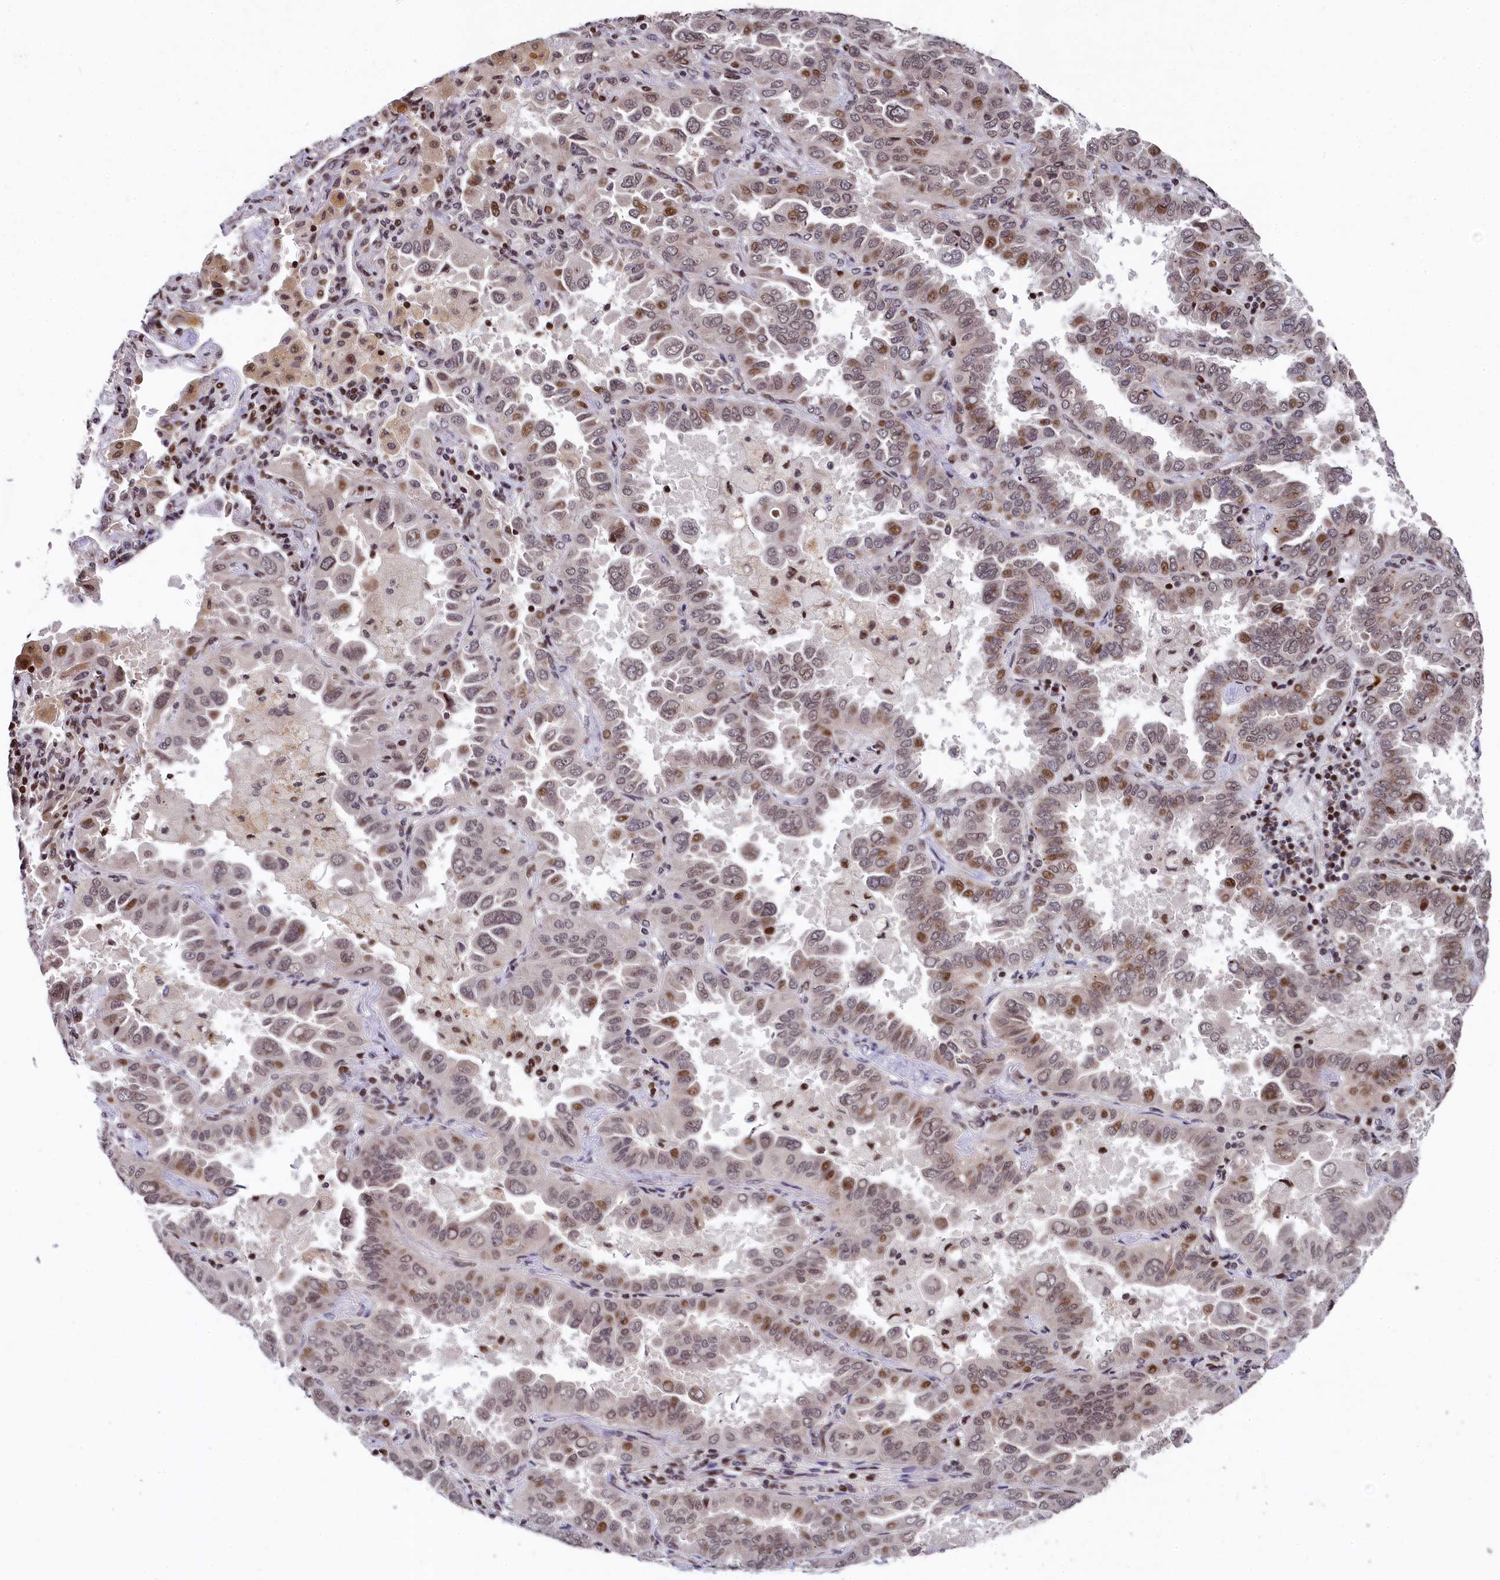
{"staining": {"intensity": "moderate", "quantity": "25%-75%", "location": "nuclear"}, "tissue": "lung cancer", "cell_type": "Tumor cells", "image_type": "cancer", "snomed": [{"axis": "morphology", "description": "Adenocarcinoma, NOS"}, {"axis": "topography", "description": "Lung"}], "caption": "Immunohistochemical staining of human adenocarcinoma (lung) demonstrates medium levels of moderate nuclear expression in approximately 25%-75% of tumor cells.", "gene": "FAM217B", "patient": {"sex": "male", "age": 64}}